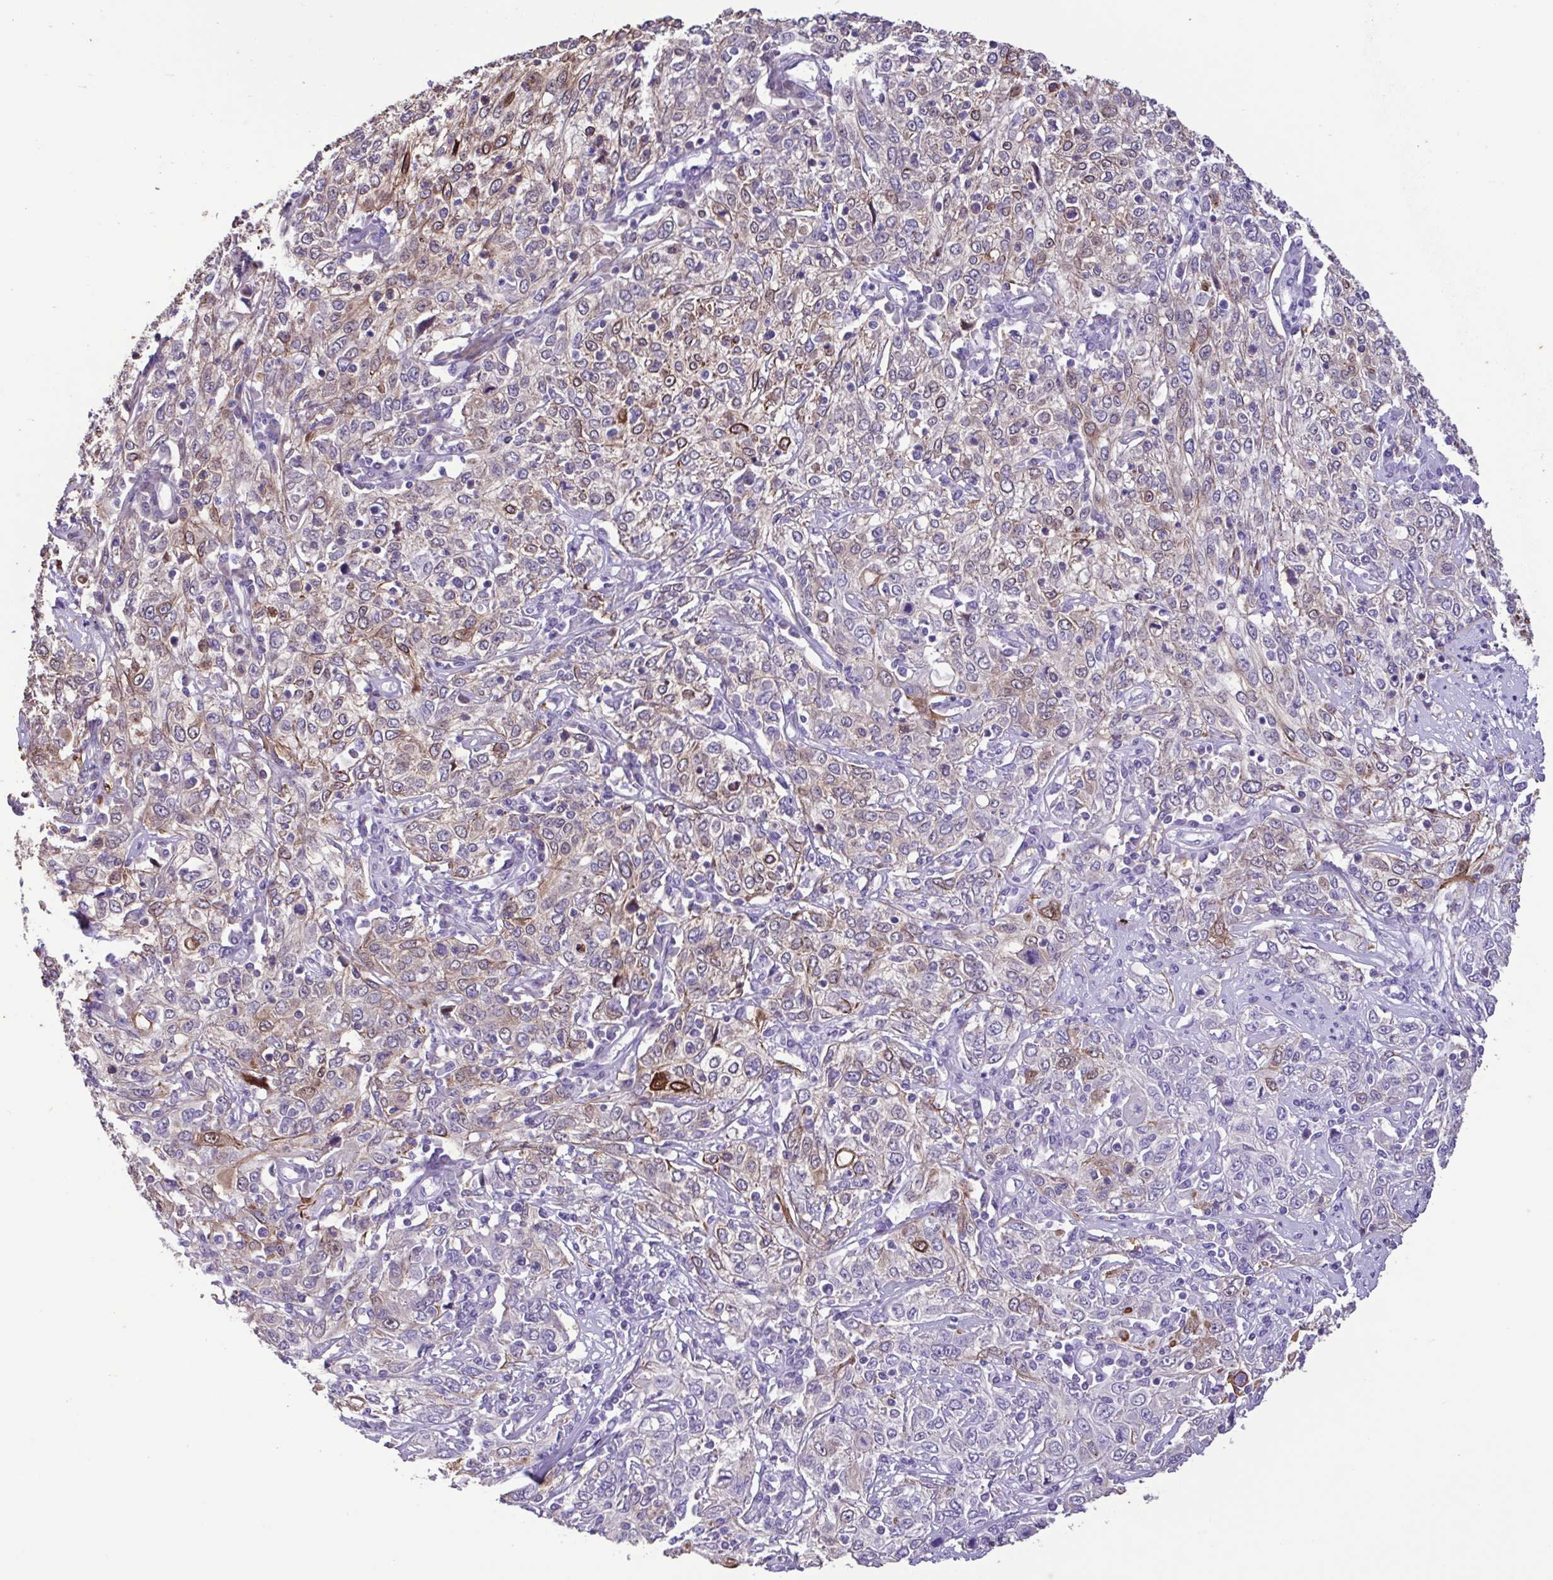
{"staining": {"intensity": "moderate", "quantity": "<25%", "location": "cytoplasmic/membranous"}, "tissue": "cervical cancer", "cell_type": "Tumor cells", "image_type": "cancer", "snomed": [{"axis": "morphology", "description": "Squamous cell carcinoma, NOS"}, {"axis": "topography", "description": "Cervix"}], "caption": "A high-resolution histopathology image shows immunohistochemistry staining of cervical cancer (squamous cell carcinoma), which shows moderate cytoplasmic/membranous positivity in approximately <25% of tumor cells.", "gene": "PLA2G4E", "patient": {"sex": "female", "age": 46}}